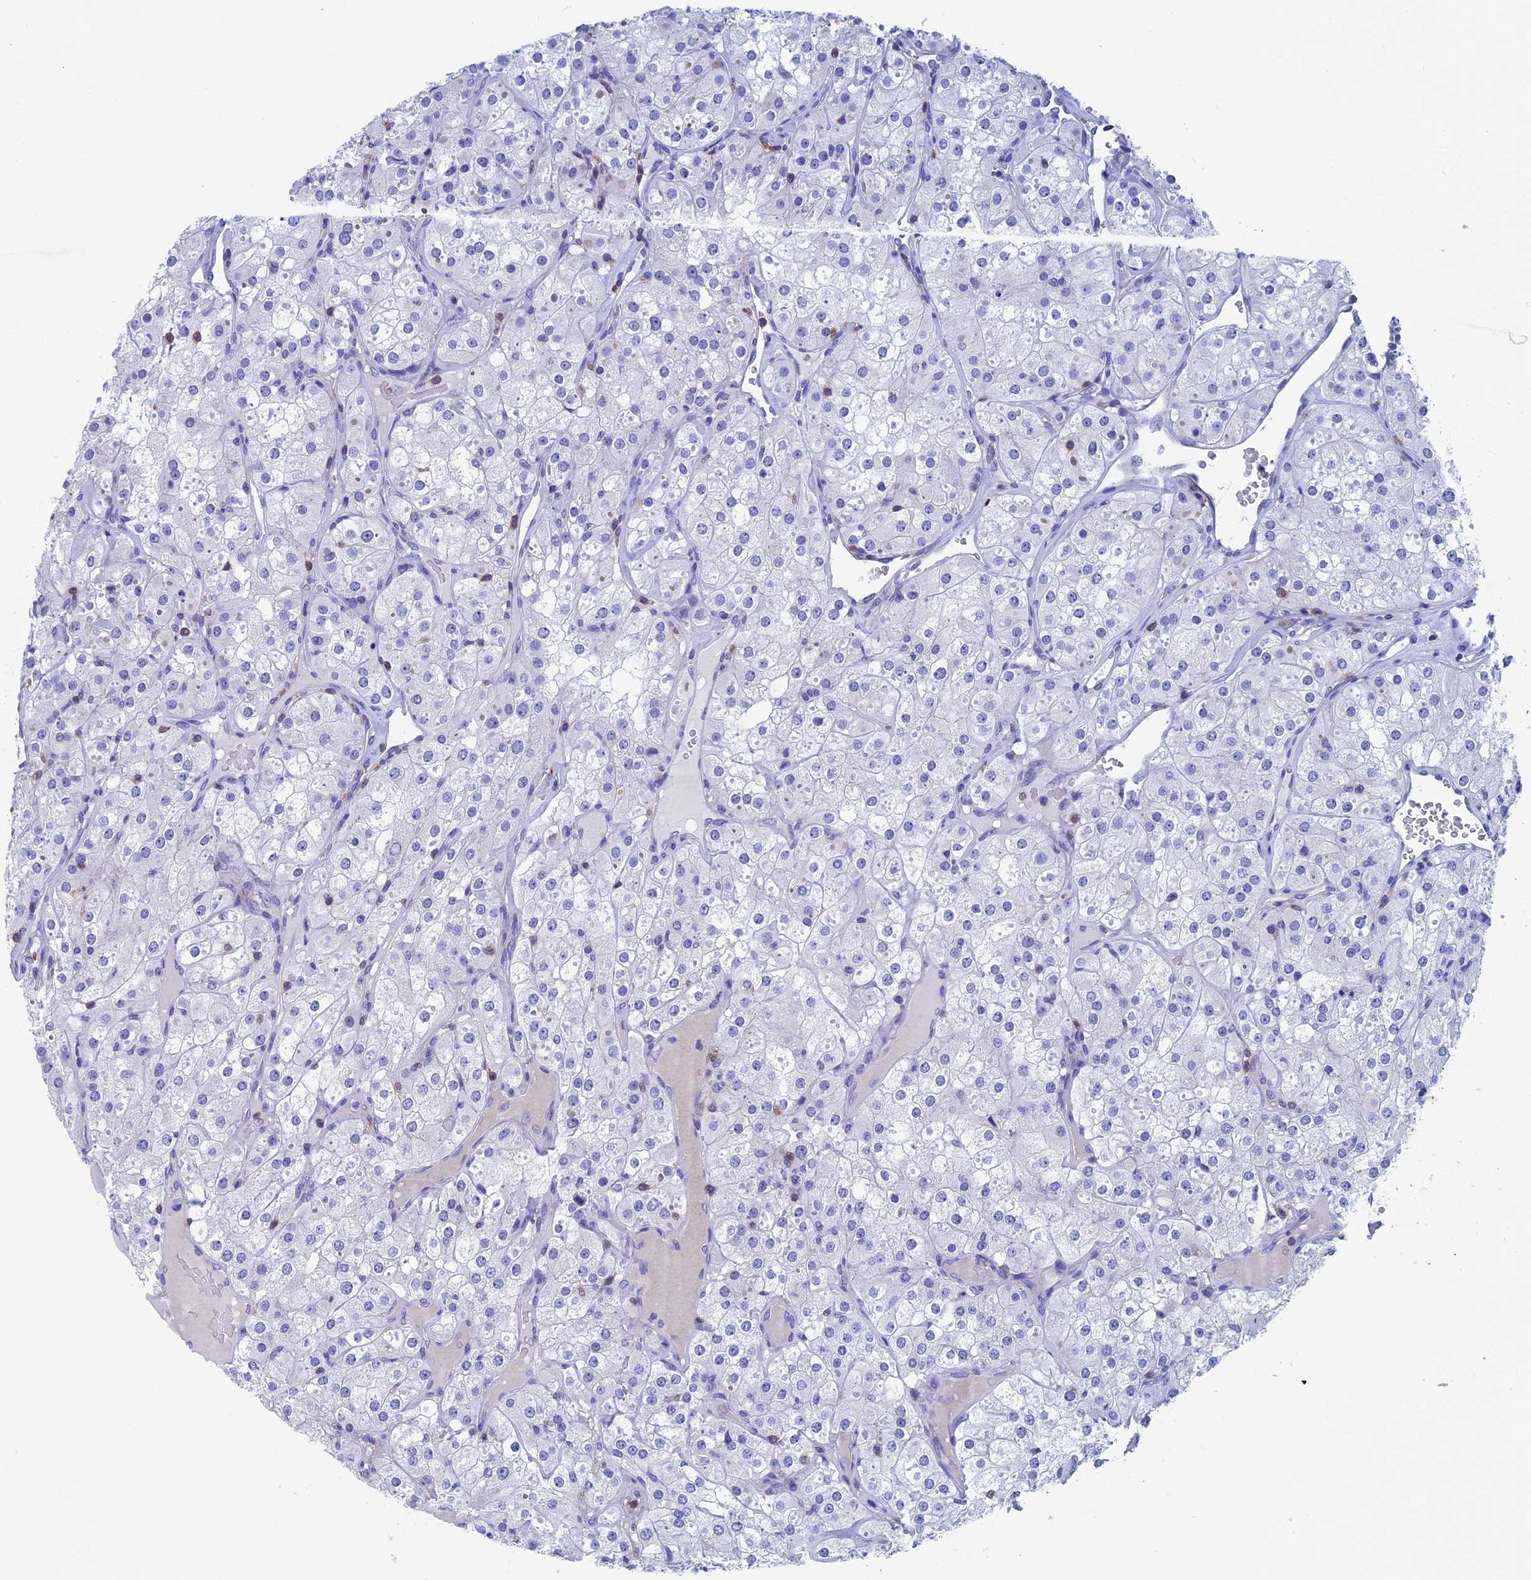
{"staining": {"intensity": "negative", "quantity": "none", "location": "none"}, "tissue": "renal cancer", "cell_type": "Tumor cells", "image_type": "cancer", "snomed": [{"axis": "morphology", "description": "Adenocarcinoma, NOS"}, {"axis": "topography", "description": "Kidney"}], "caption": "The immunohistochemistry micrograph has no significant expression in tumor cells of adenocarcinoma (renal) tissue.", "gene": "SEPTIN1", "patient": {"sex": "male", "age": 77}}